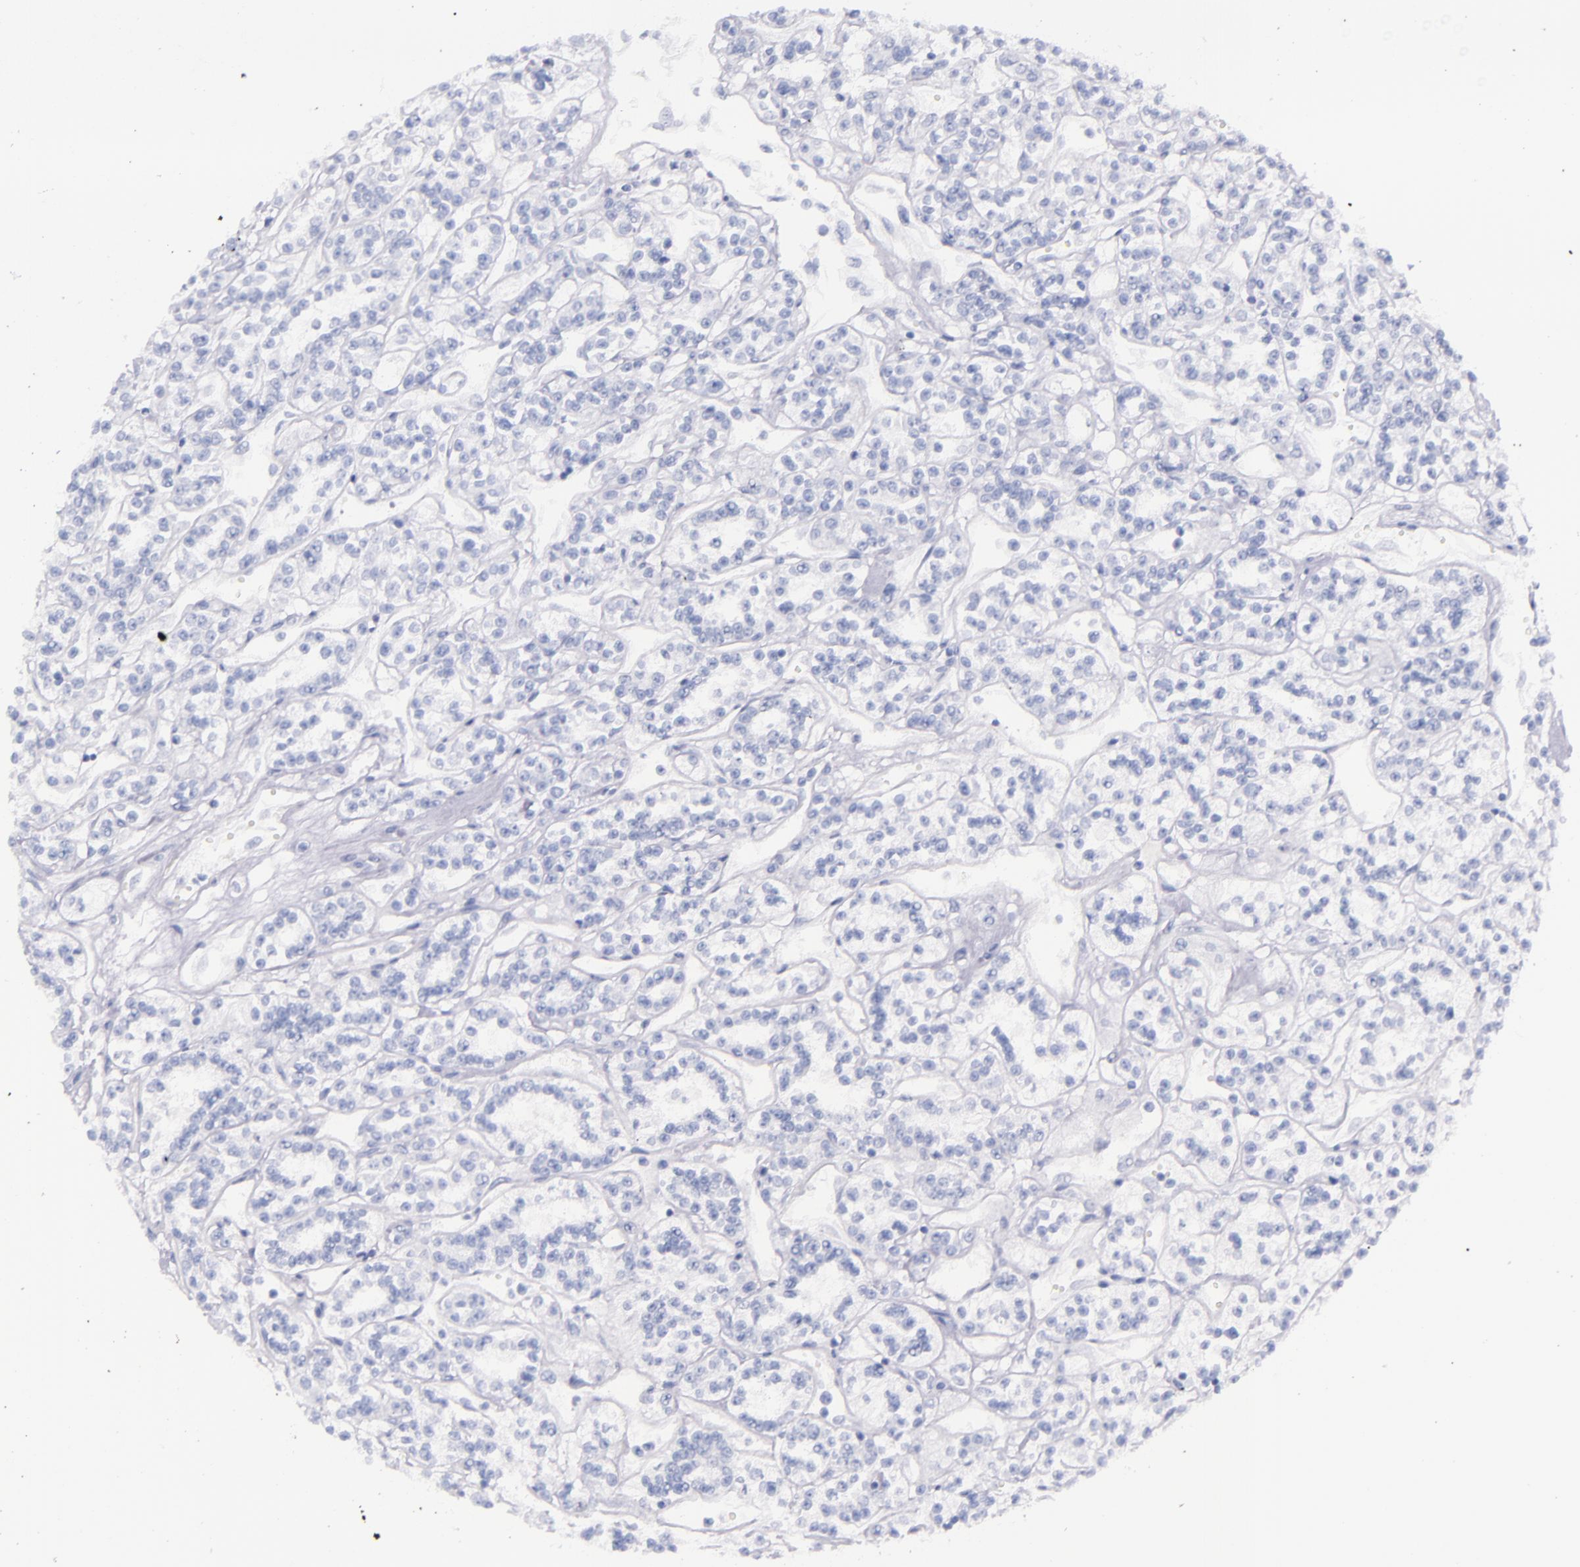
{"staining": {"intensity": "negative", "quantity": "none", "location": "none"}, "tissue": "renal cancer", "cell_type": "Tumor cells", "image_type": "cancer", "snomed": [{"axis": "morphology", "description": "Adenocarcinoma, NOS"}, {"axis": "topography", "description": "Kidney"}], "caption": "The photomicrograph shows no staining of tumor cells in renal cancer. The staining is performed using DAB brown chromogen with nuclei counter-stained in using hematoxylin.", "gene": "SFTPB", "patient": {"sex": "female", "age": 76}}